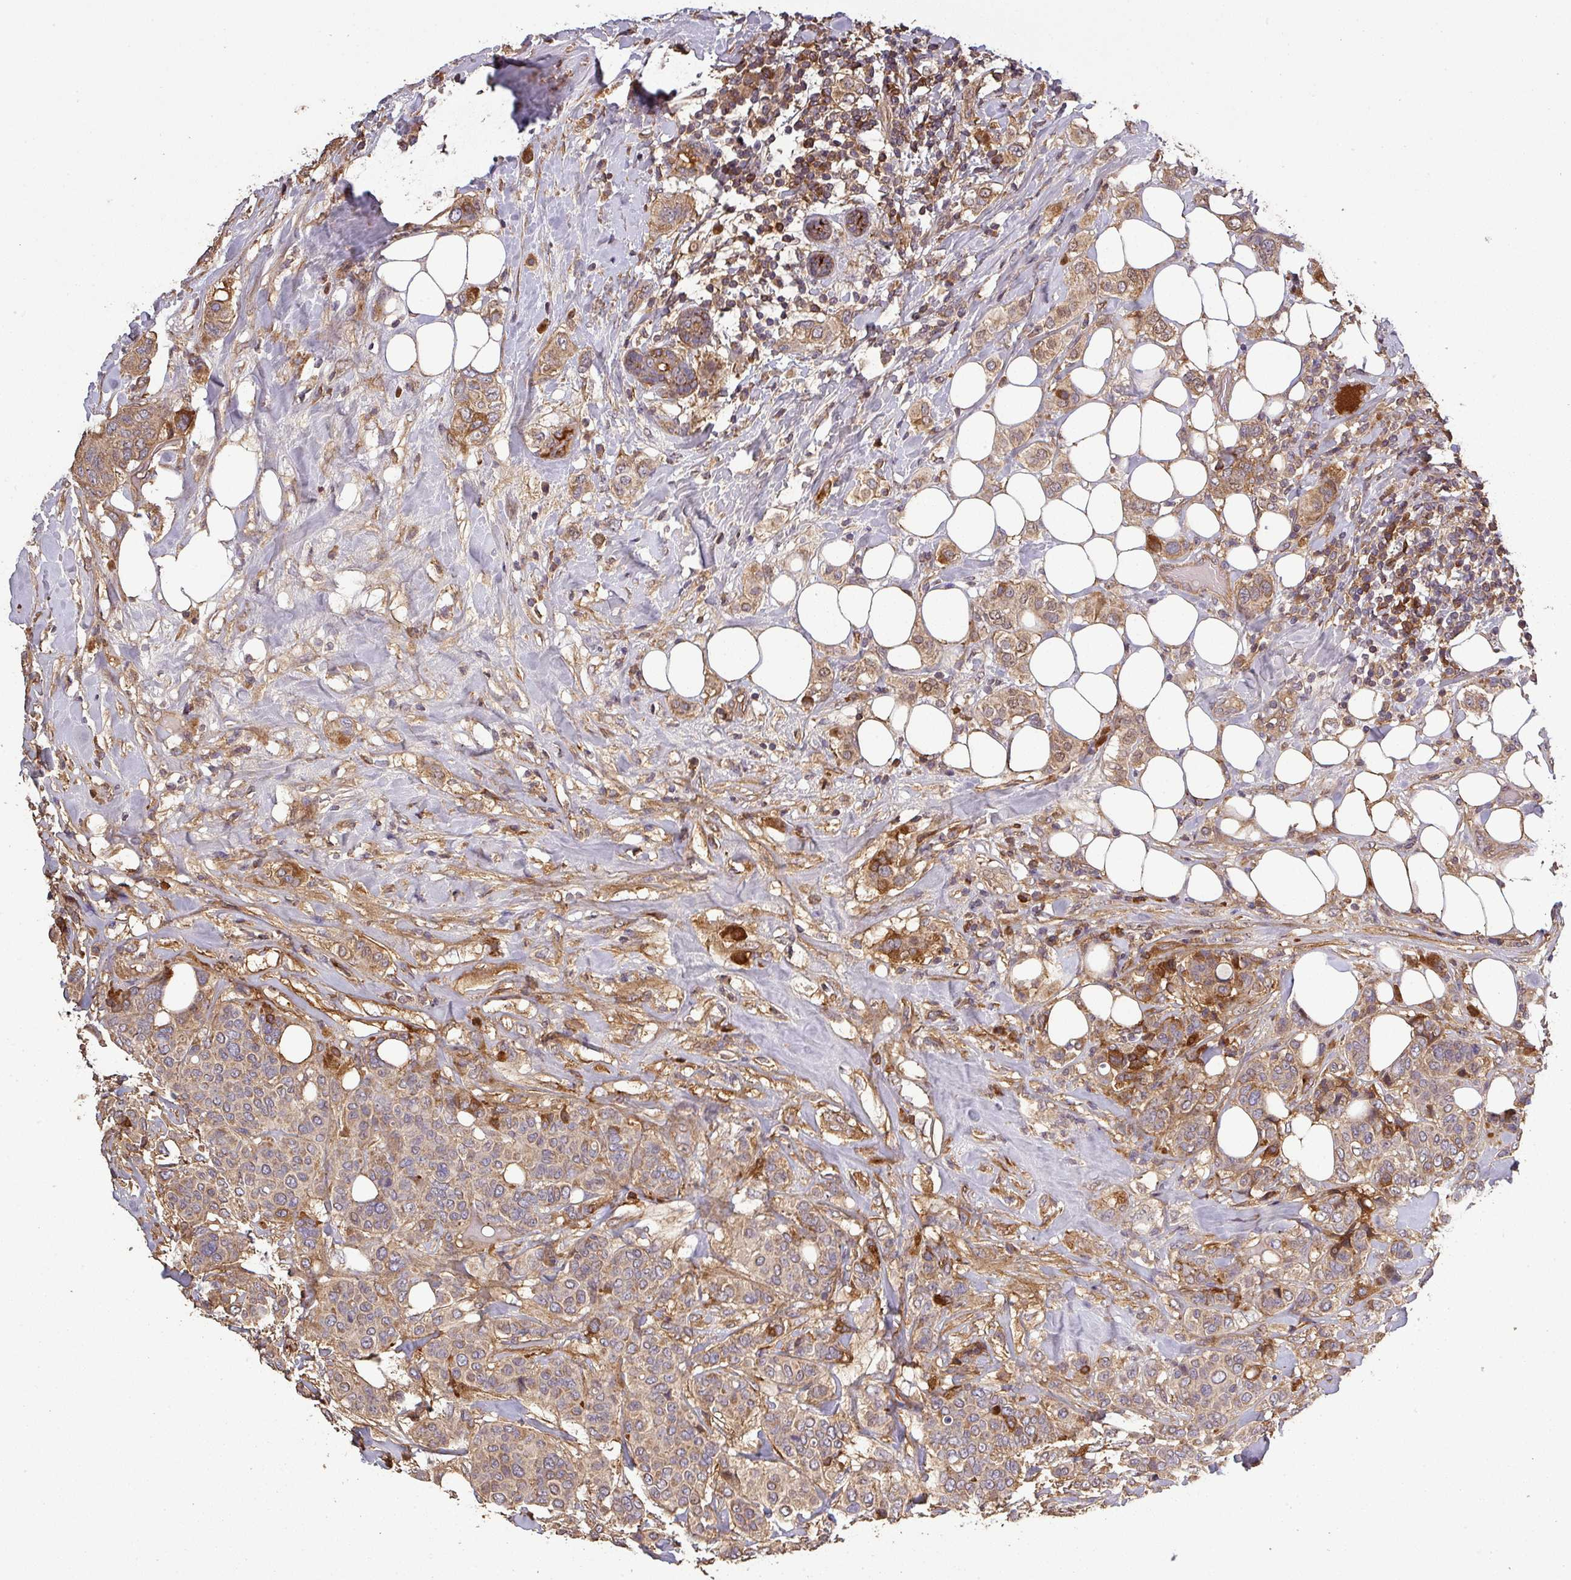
{"staining": {"intensity": "weak", "quantity": ">75%", "location": "cytoplasmic/membranous"}, "tissue": "breast cancer", "cell_type": "Tumor cells", "image_type": "cancer", "snomed": [{"axis": "morphology", "description": "Lobular carcinoma"}, {"axis": "topography", "description": "Breast"}], "caption": "Breast cancer (lobular carcinoma) was stained to show a protein in brown. There is low levels of weak cytoplasmic/membranous expression in about >75% of tumor cells. Immunohistochemistry (ihc) stains the protein of interest in brown and the nuclei are stained blue.", "gene": "ISLR", "patient": {"sex": "female", "age": 51}}